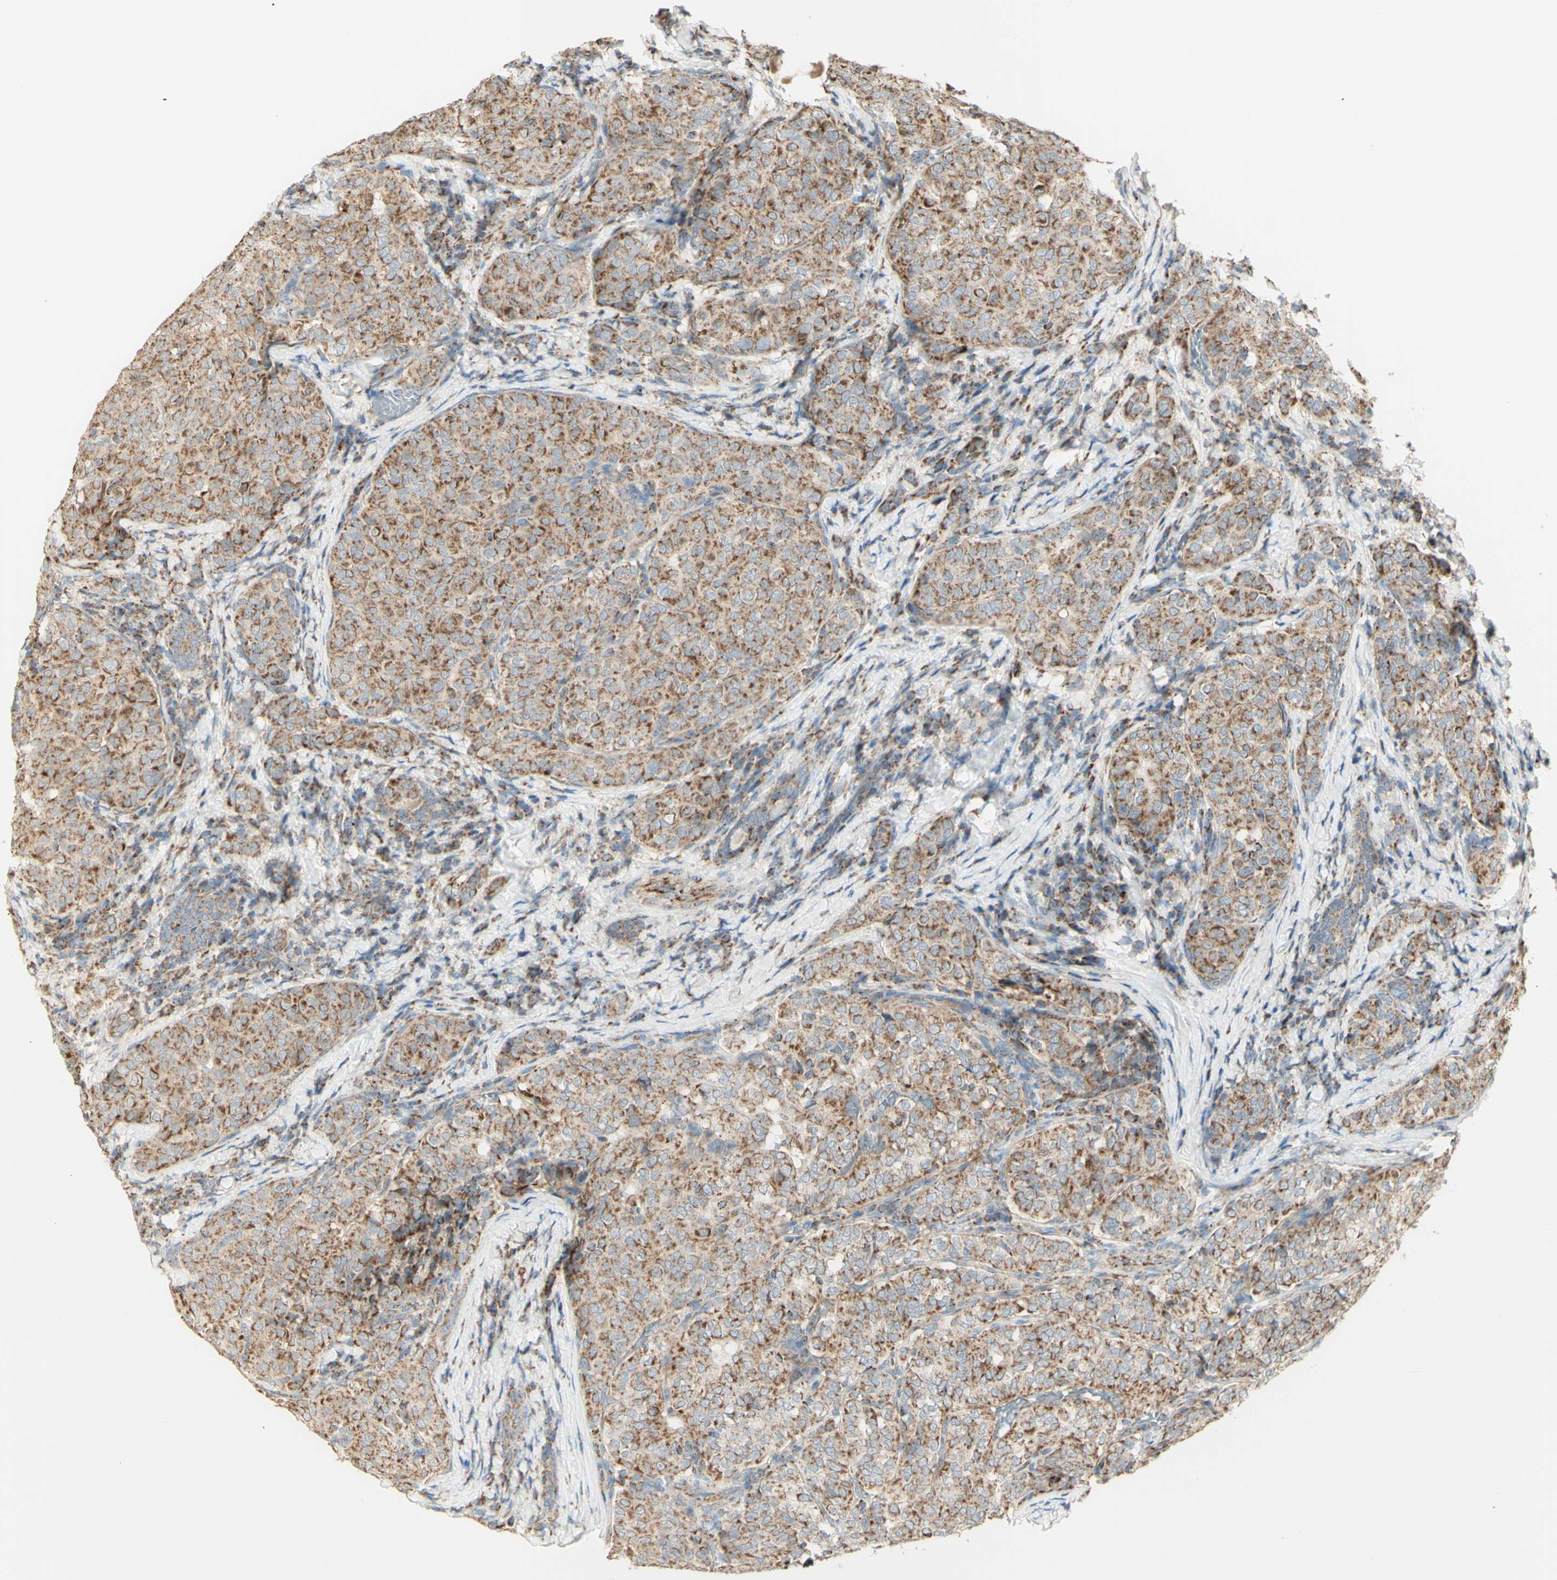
{"staining": {"intensity": "moderate", "quantity": ">75%", "location": "cytoplasmic/membranous"}, "tissue": "thyroid cancer", "cell_type": "Tumor cells", "image_type": "cancer", "snomed": [{"axis": "morphology", "description": "Normal tissue, NOS"}, {"axis": "morphology", "description": "Papillary adenocarcinoma, NOS"}, {"axis": "topography", "description": "Thyroid gland"}], "caption": "IHC image of human thyroid cancer (papillary adenocarcinoma) stained for a protein (brown), which demonstrates medium levels of moderate cytoplasmic/membranous expression in approximately >75% of tumor cells.", "gene": "LETM1", "patient": {"sex": "female", "age": 30}}